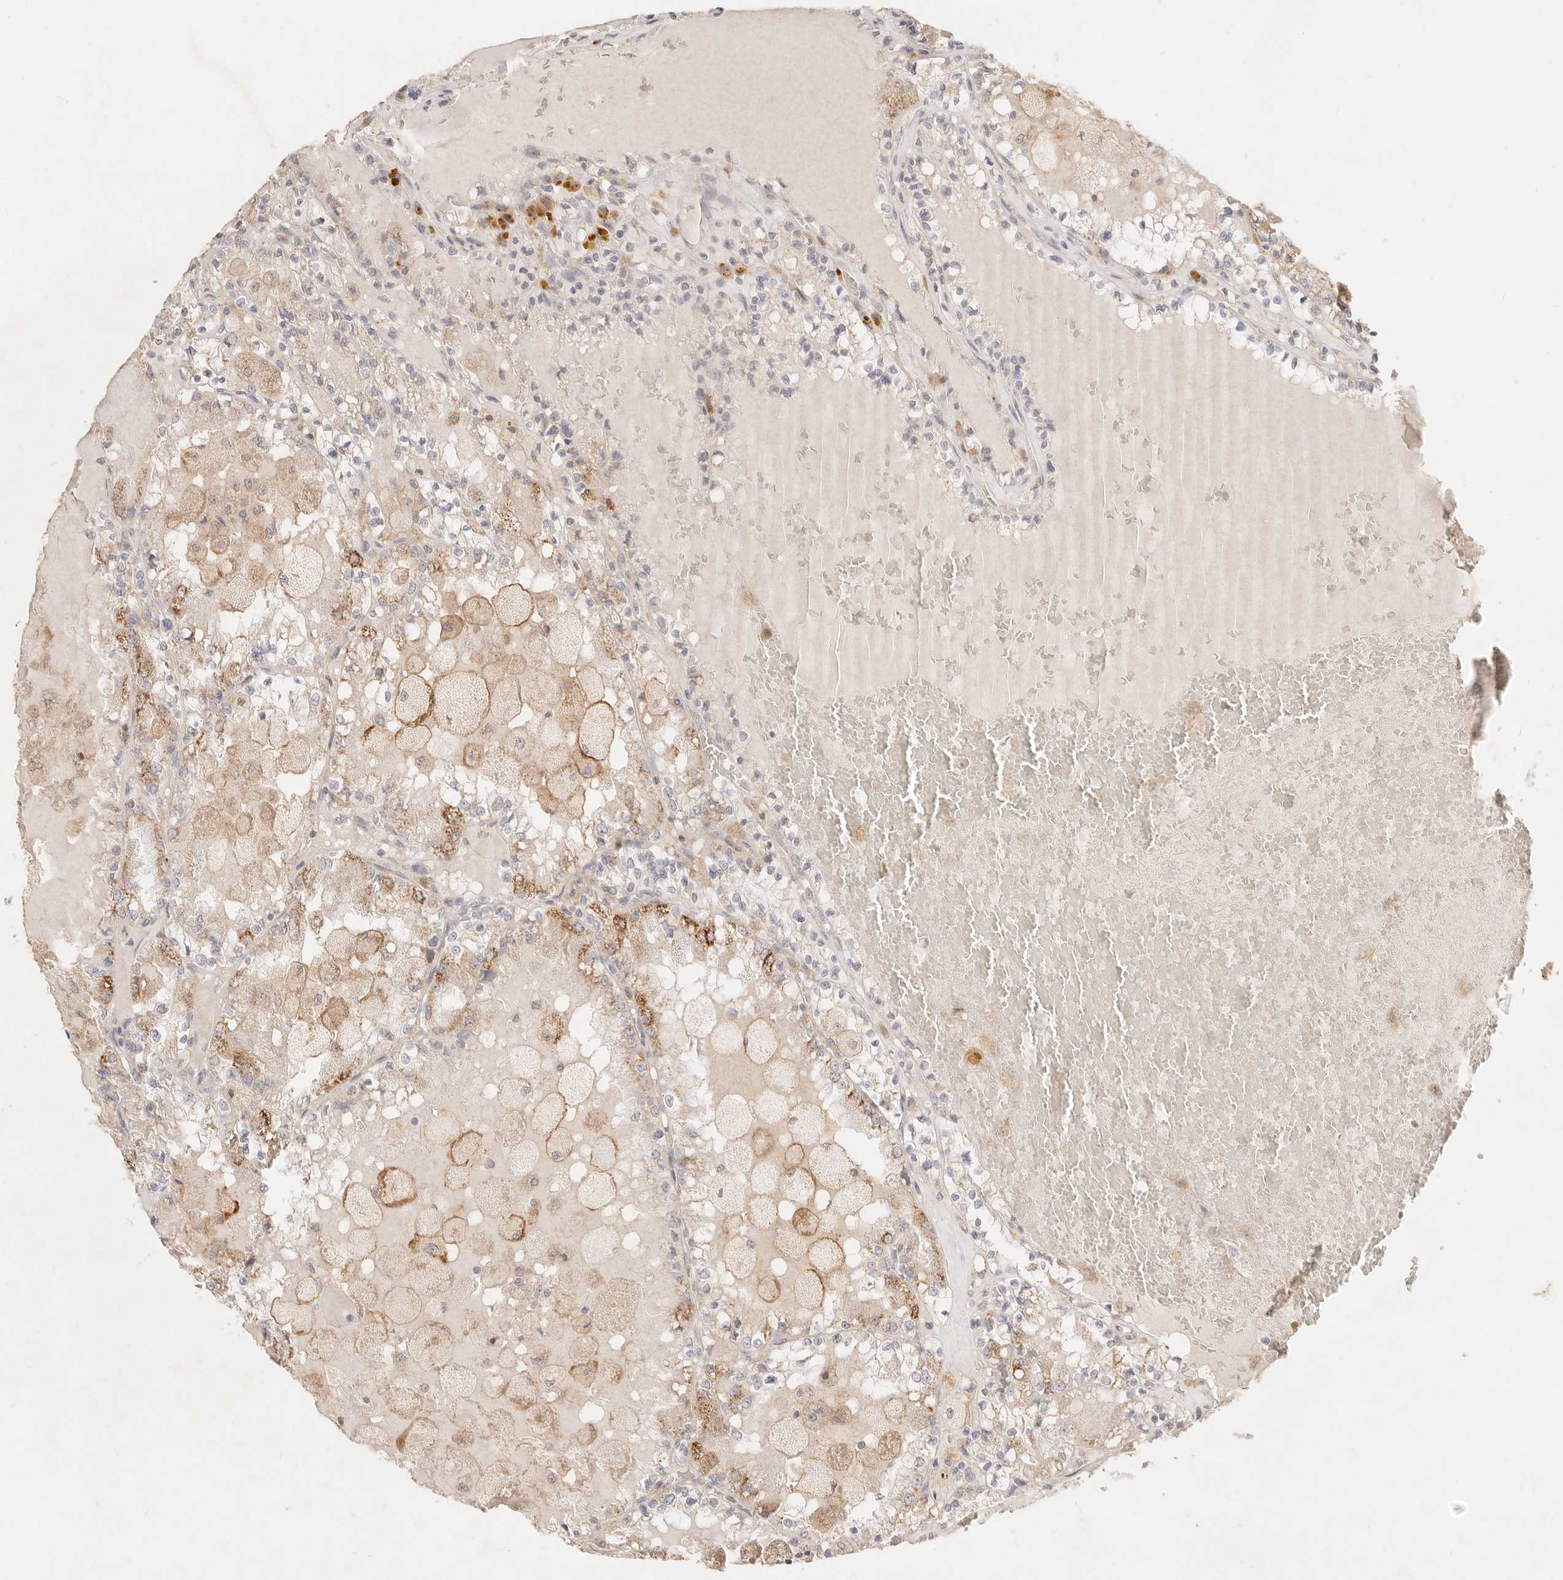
{"staining": {"intensity": "moderate", "quantity": "25%-75%", "location": "cytoplasmic/membranous"}, "tissue": "renal cancer", "cell_type": "Tumor cells", "image_type": "cancer", "snomed": [{"axis": "morphology", "description": "Adenocarcinoma, NOS"}, {"axis": "topography", "description": "Kidney"}], "caption": "A micrograph showing moderate cytoplasmic/membranous expression in about 25%-75% of tumor cells in renal adenocarcinoma, as visualized by brown immunohistochemical staining.", "gene": "ACOX1", "patient": {"sex": "female", "age": 56}}